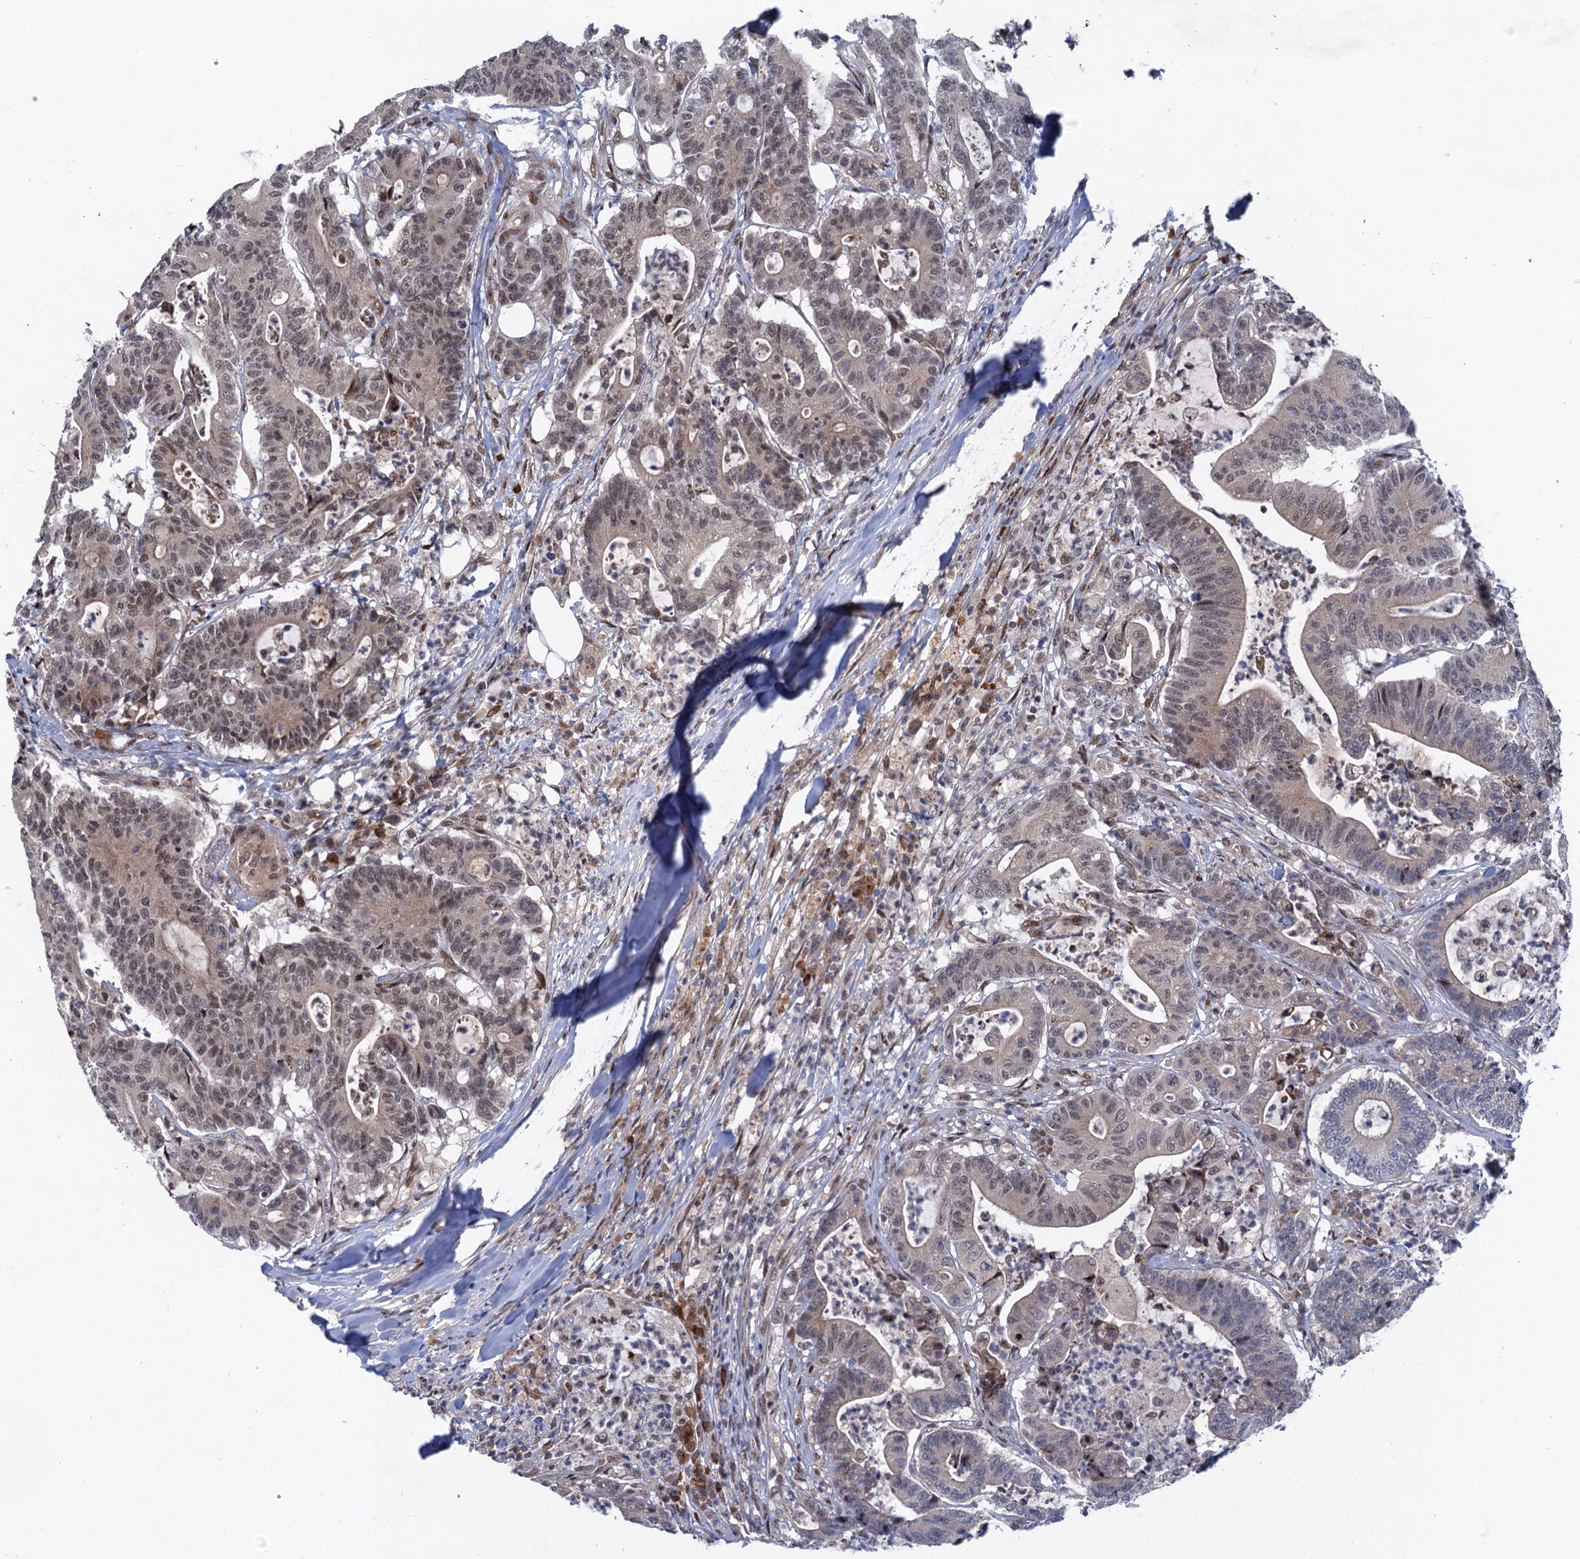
{"staining": {"intensity": "moderate", "quantity": ">75%", "location": "nuclear"}, "tissue": "colorectal cancer", "cell_type": "Tumor cells", "image_type": "cancer", "snomed": [{"axis": "morphology", "description": "Adenocarcinoma, NOS"}, {"axis": "topography", "description": "Colon"}], "caption": "About >75% of tumor cells in human colorectal cancer show moderate nuclear protein staining as visualized by brown immunohistochemical staining.", "gene": "NEK8", "patient": {"sex": "female", "age": 84}}